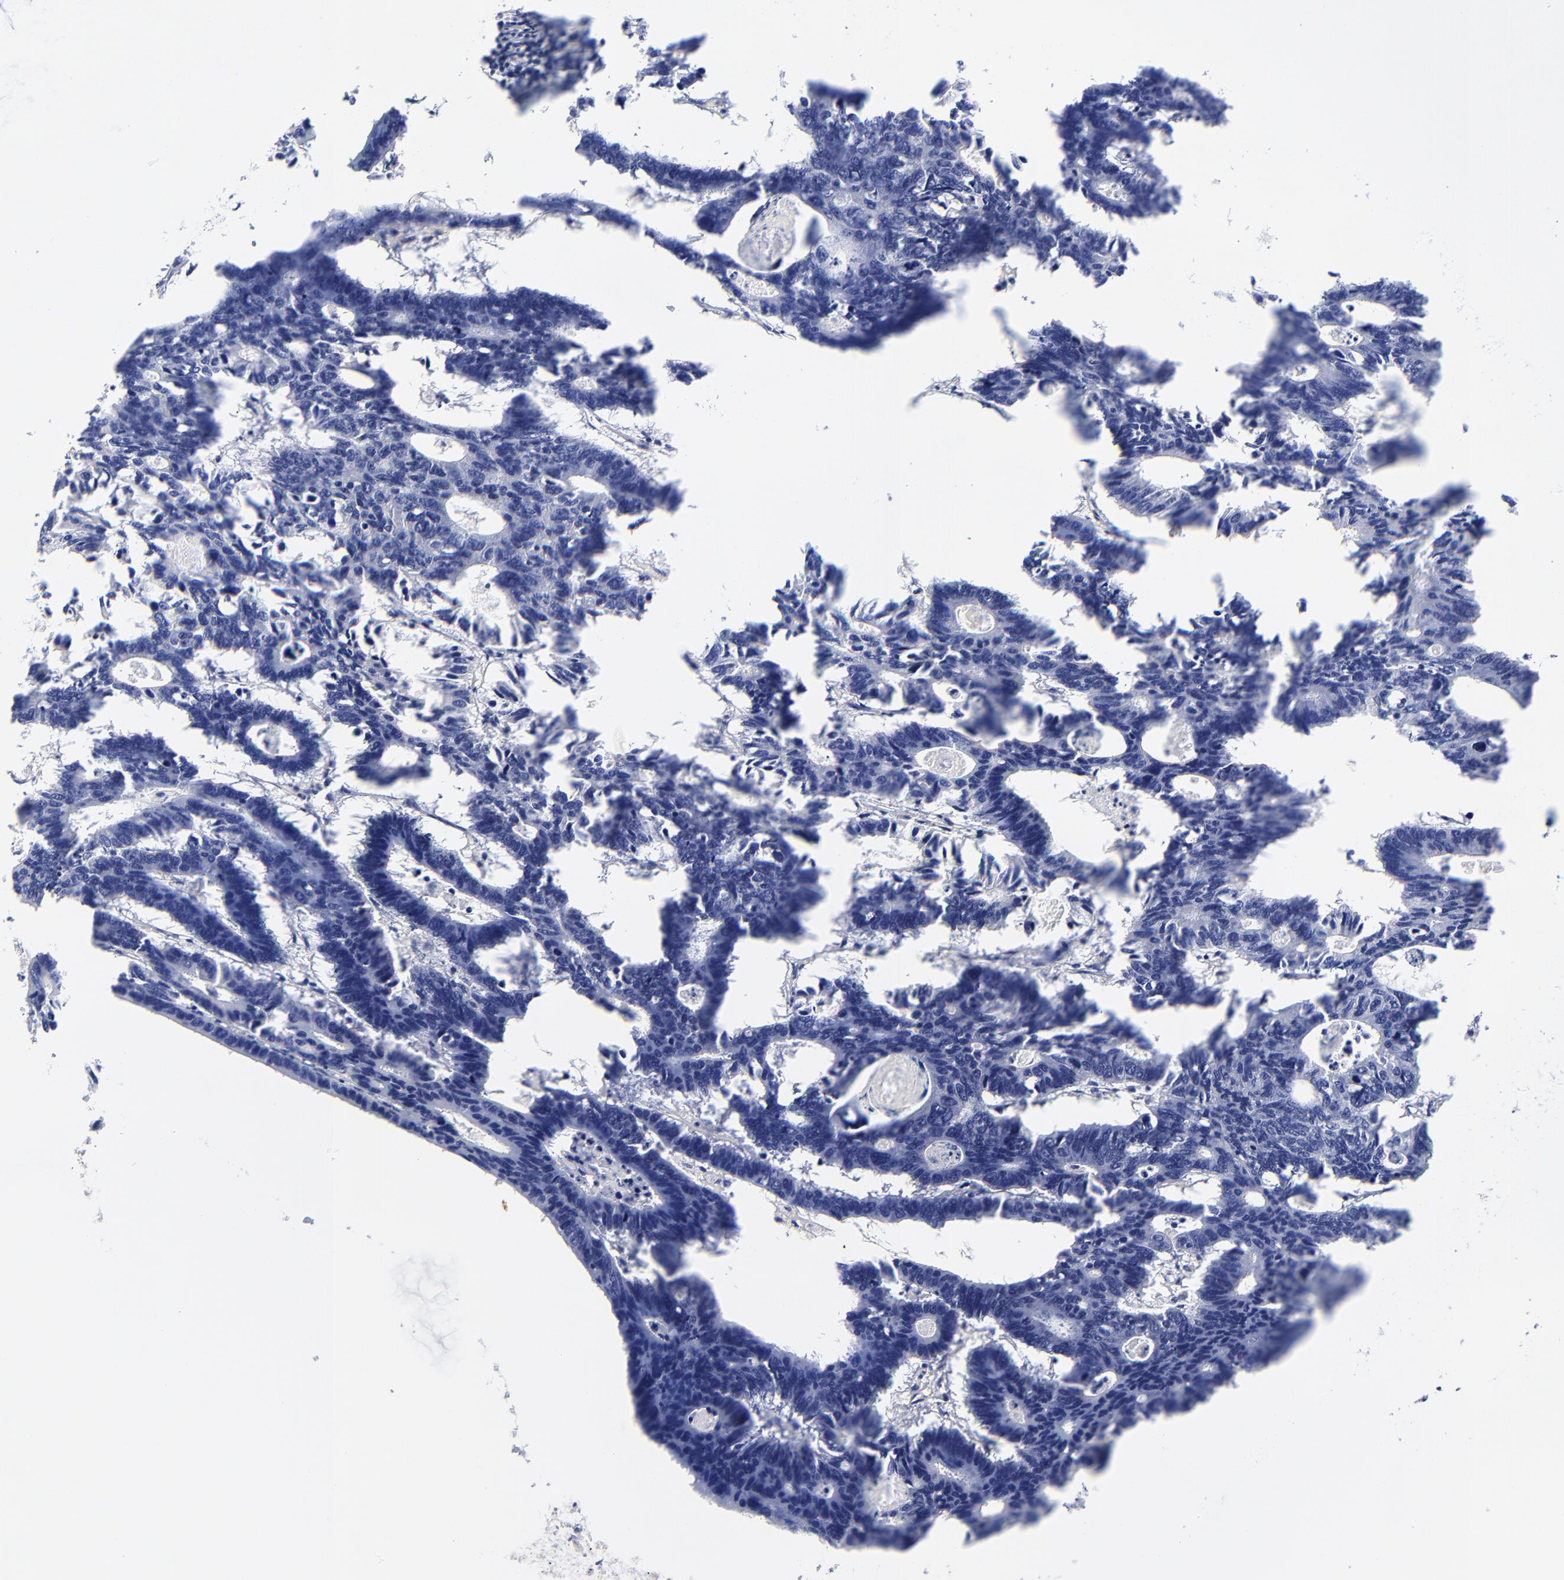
{"staining": {"intensity": "negative", "quantity": "none", "location": "none"}, "tissue": "colorectal cancer", "cell_type": "Tumor cells", "image_type": "cancer", "snomed": [{"axis": "morphology", "description": "Adenocarcinoma, NOS"}, {"axis": "topography", "description": "Colon"}], "caption": "Tumor cells show no significant protein expression in colorectal cancer (adenocarcinoma).", "gene": "SULT4A1", "patient": {"sex": "female", "age": 55}}